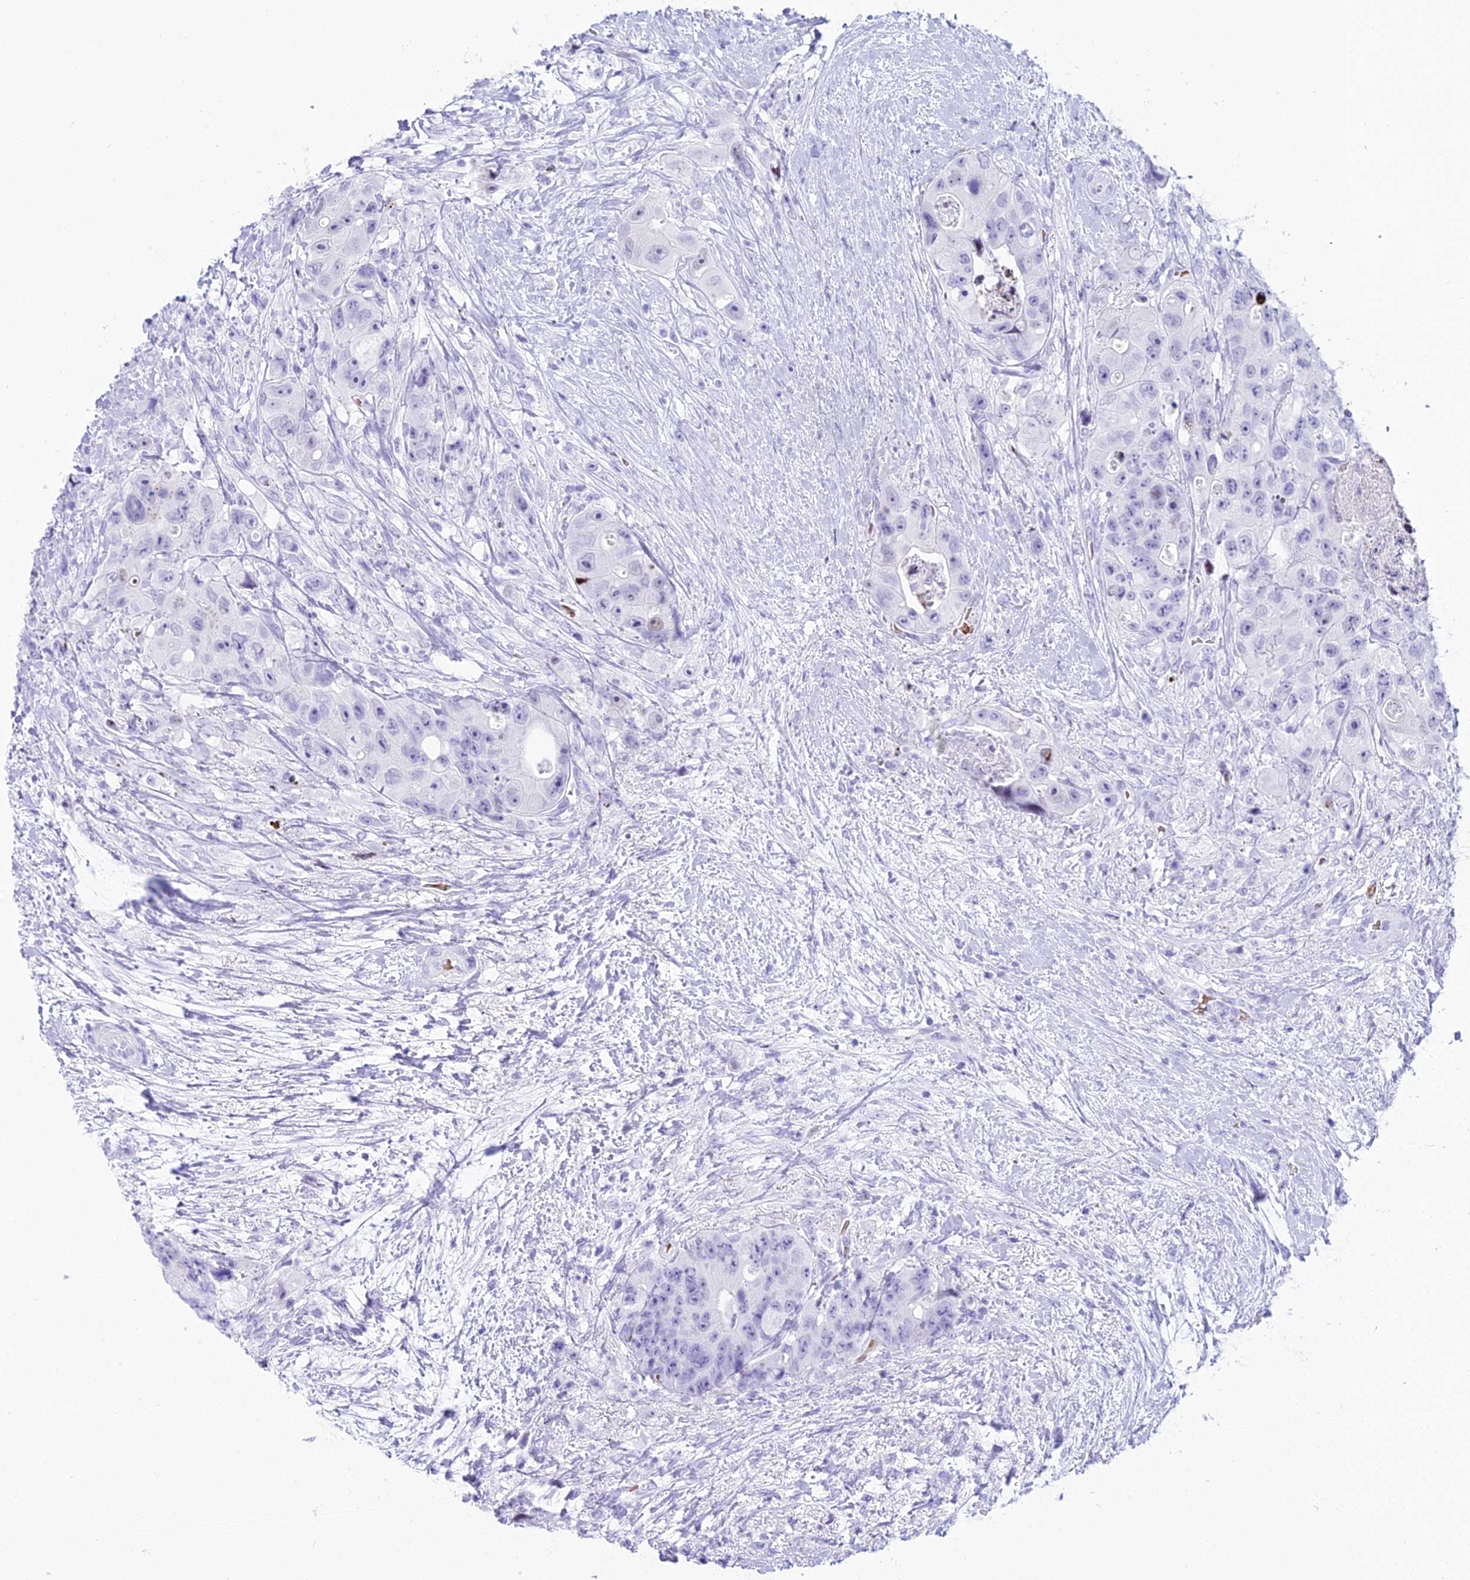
{"staining": {"intensity": "negative", "quantity": "none", "location": "none"}, "tissue": "colorectal cancer", "cell_type": "Tumor cells", "image_type": "cancer", "snomed": [{"axis": "morphology", "description": "Adenocarcinoma, NOS"}, {"axis": "topography", "description": "Colon"}], "caption": "IHC of colorectal cancer (adenocarcinoma) displays no staining in tumor cells.", "gene": "RNPS1", "patient": {"sex": "female", "age": 46}}